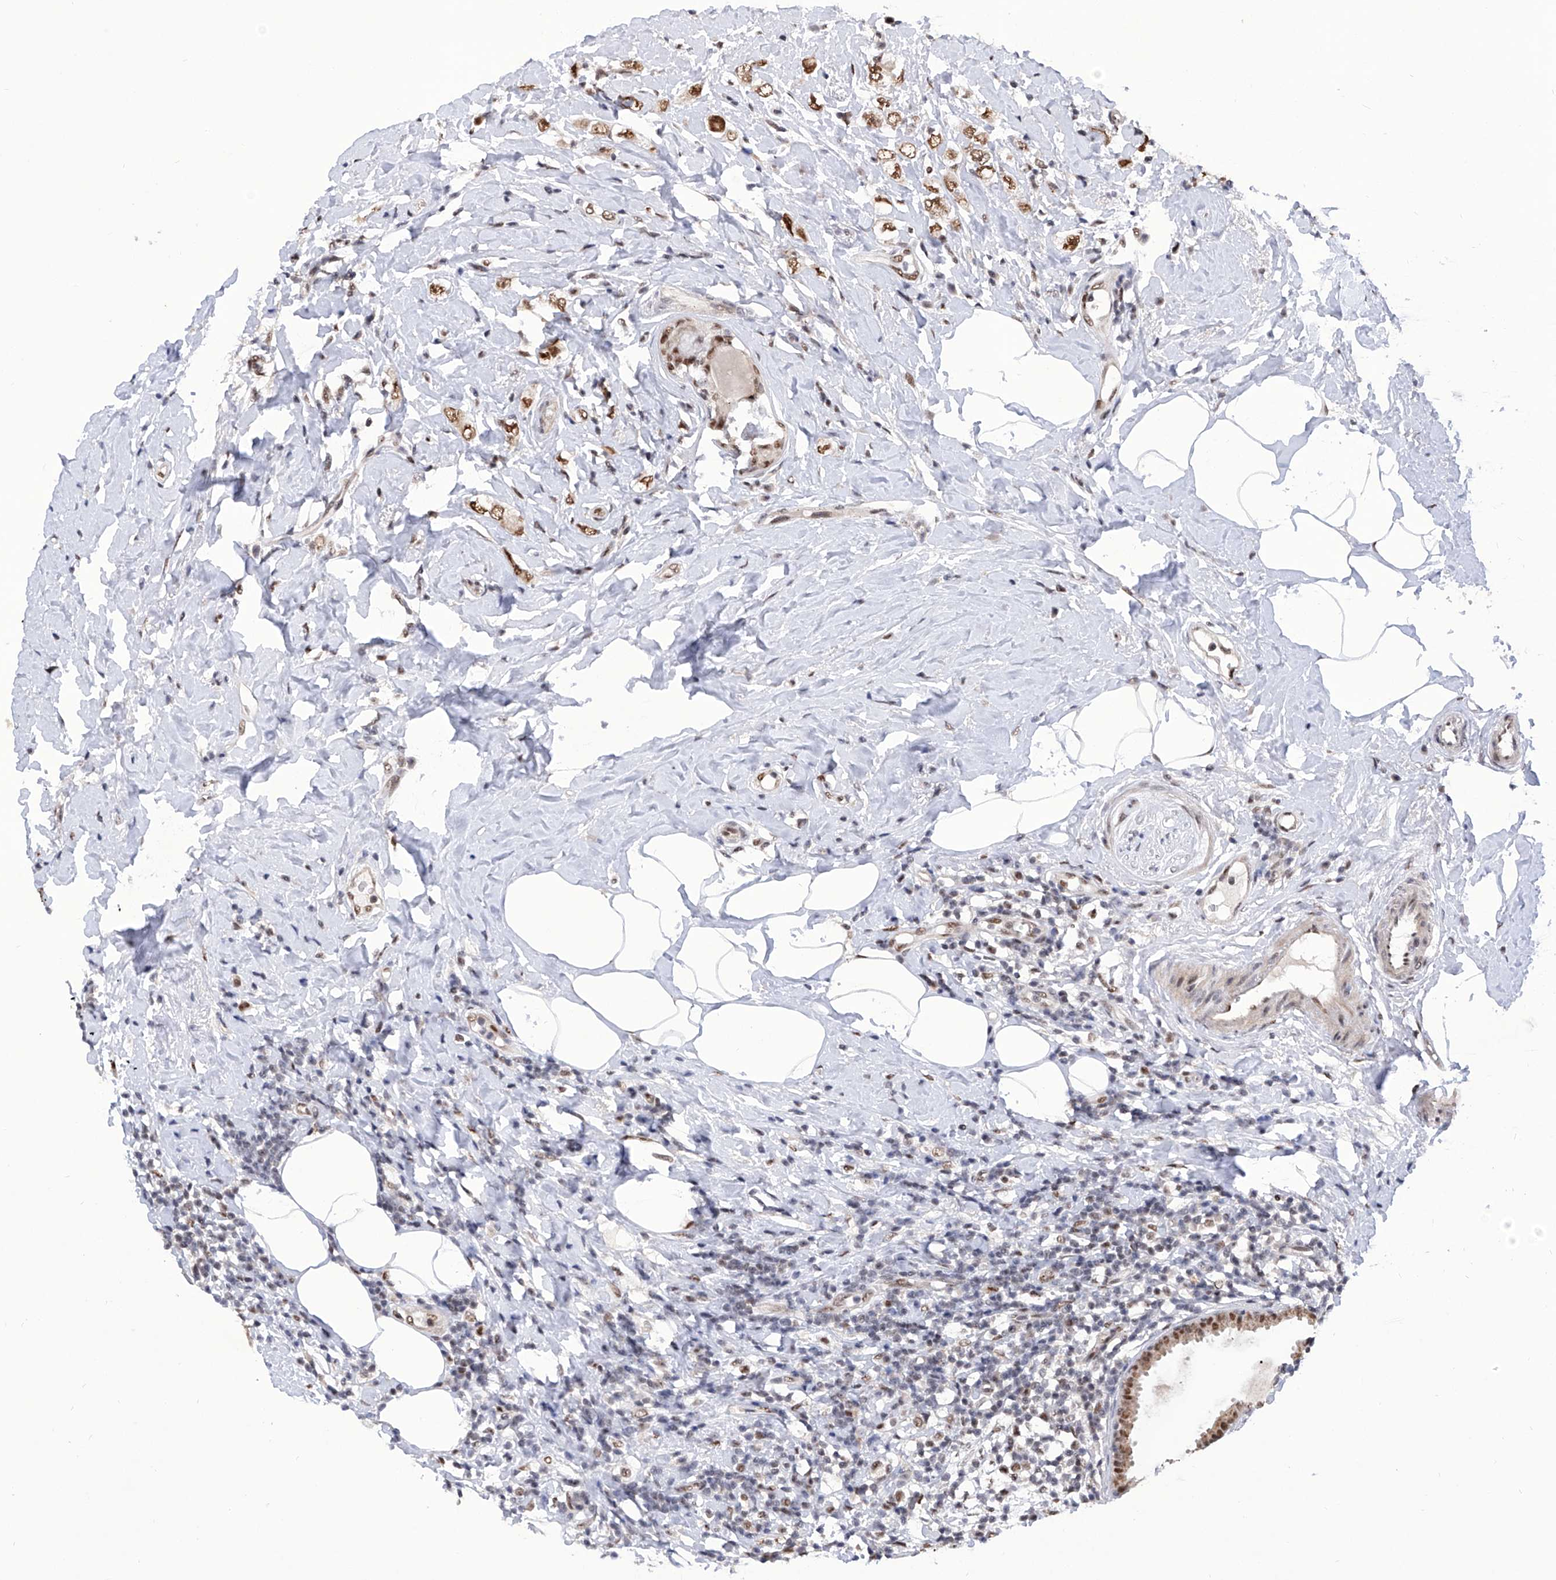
{"staining": {"intensity": "moderate", "quantity": ">75%", "location": "nuclear"}, "tissue": "breast cancer", "cell_type": "Tumor cells", "image_type": "cancer", "snomed": [{"axis": "morphology", "description": "Lobular carcinoma"}, {"axis": "topography", "description": "Breast"}], "caption": "Immunohistochemical staining of human breast cancer shows medium levels of moderate nuclear staining in about >75% of tumor cells.", "gene": "RAD54L", "patient": {"sex": "female", "age": 47}}